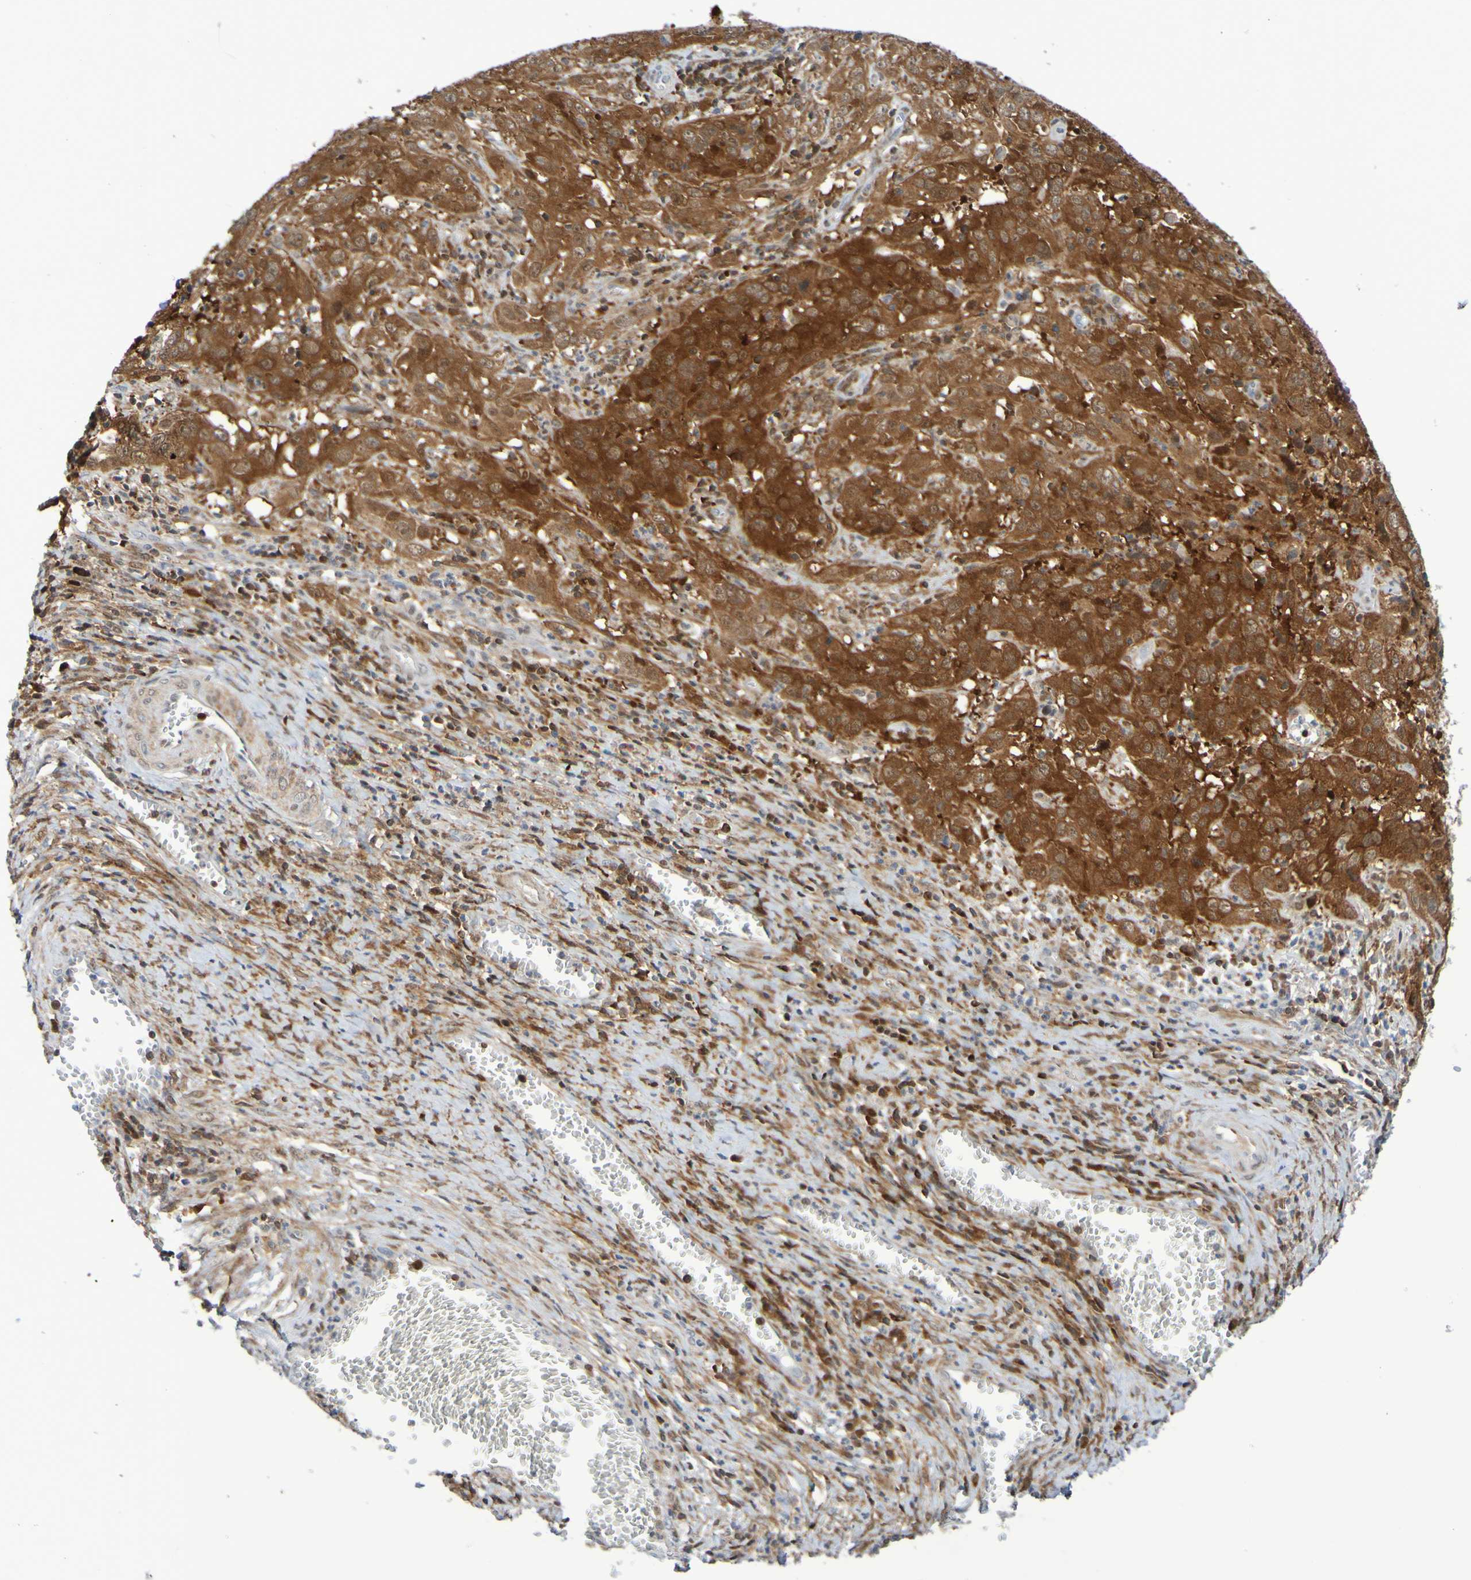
{"staining": {"intensity": "strong", "quantity": ">75%", "location": "cytoplasmic/membranous"}, "tissue": "cervical cancer", "cell_type": "Tumor cells", "image_type": "cancer", "snomed": [{"axis": "morphology", "description": "Squamous cell carcinoma, NOS"}, {"axis": "topography", "description": "Cervix"}], "caption": "Cervical squamous cell carcinoma stained for a protein displays strong cytoplasmic/membranous positivity in tumor cells.", "gene": "ATIC", "patient": {"sex": "female", "age": 32}}